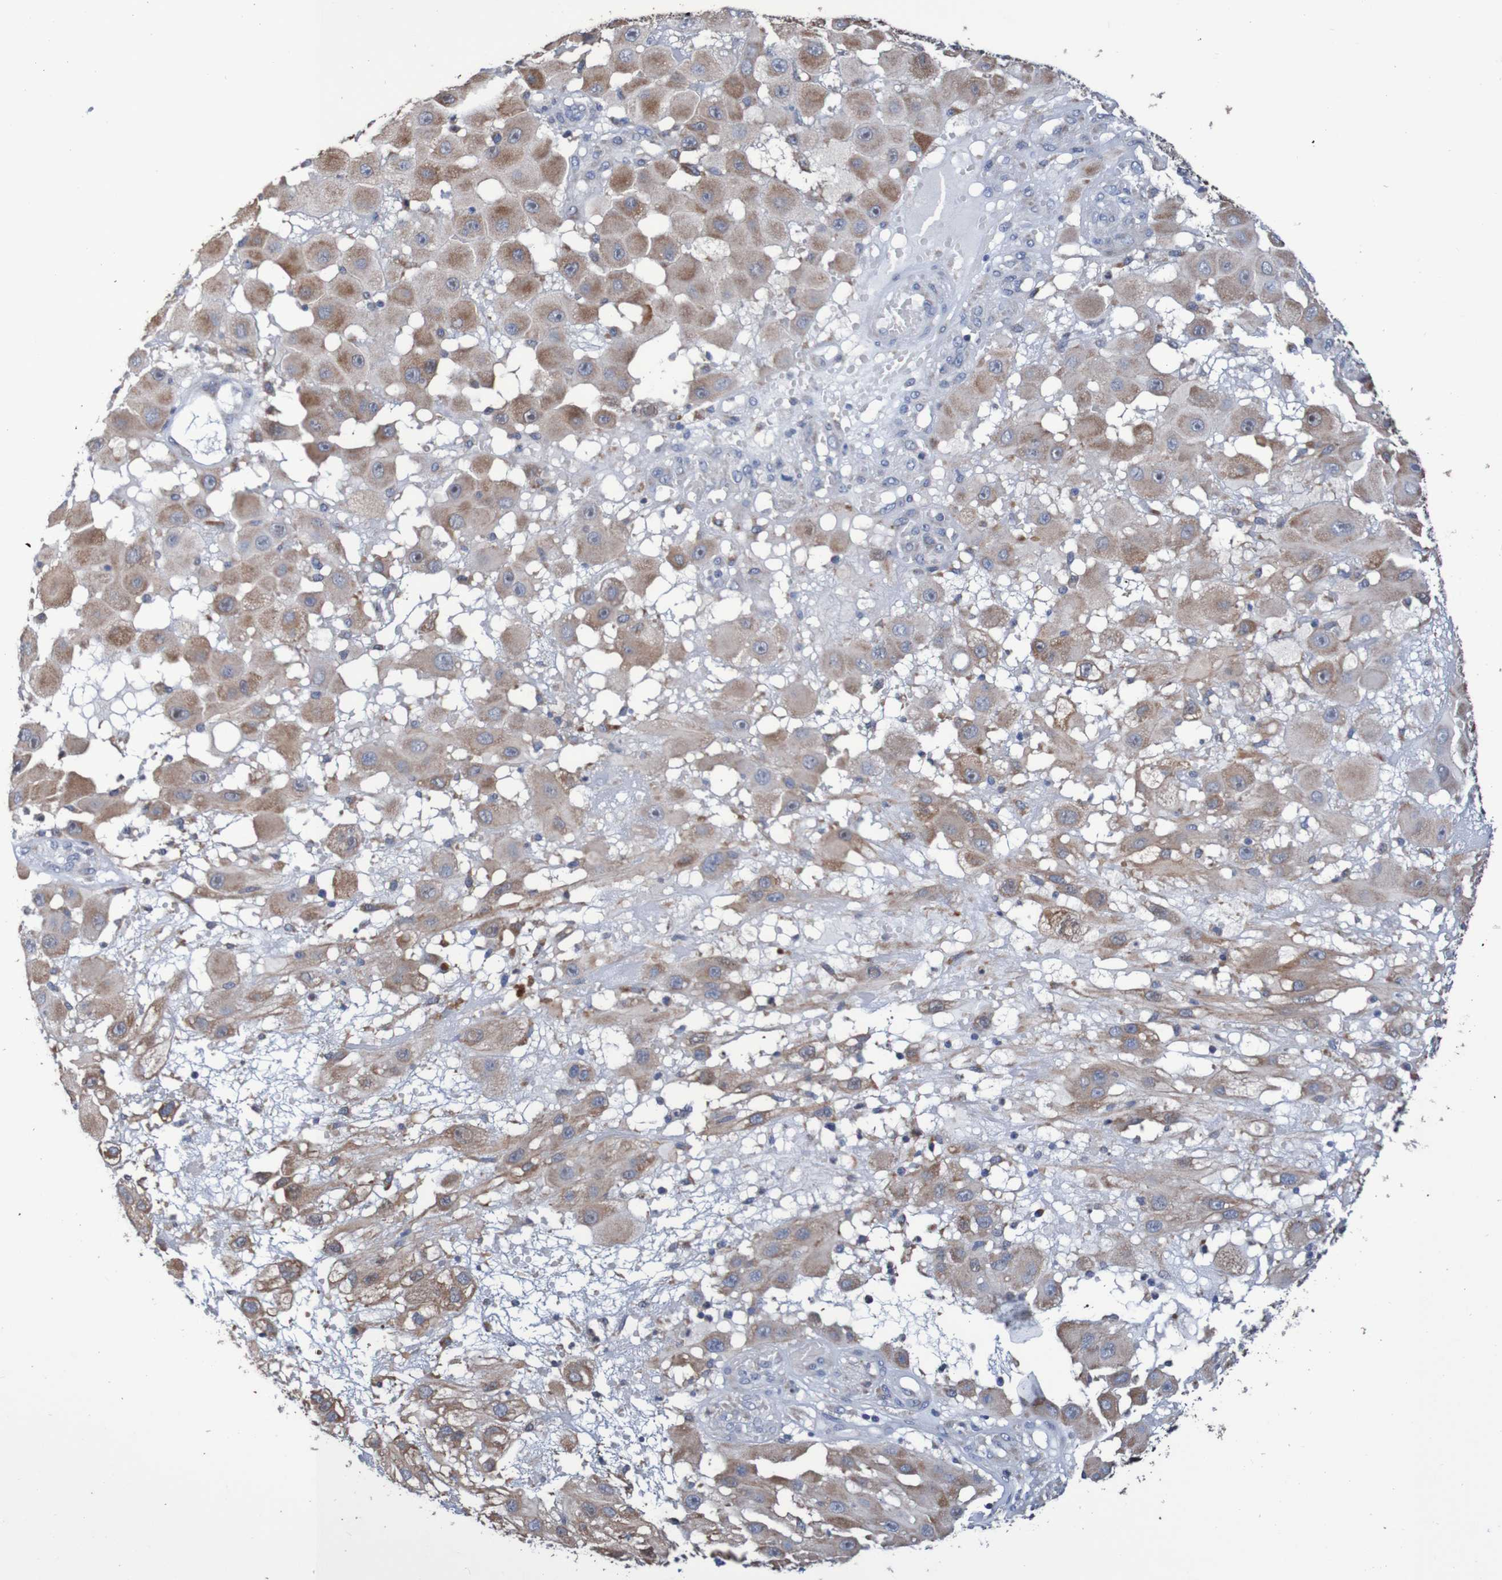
{"staining": {"intensity": "moderate", "quantity": ">75%", "location": "cytoplasmic/membranous"}, "tissue": "melanoma", "cell_type": "Tumor cells", "image_type": "cancer", "snomed": [{"axis": "morphology", "description": "Malignant melanoma, NOS"}, {"axis": "topography", "description": "Skin"}], "caption": "Approximately >75% of tumor cells in human malignant melanoma reveal moderate cytoplasmic/membranous protein positivity as visualized by brown immunohistochemical staining.", "gene": "FIBP", "patient": {"sex": "female", "age": 81}}